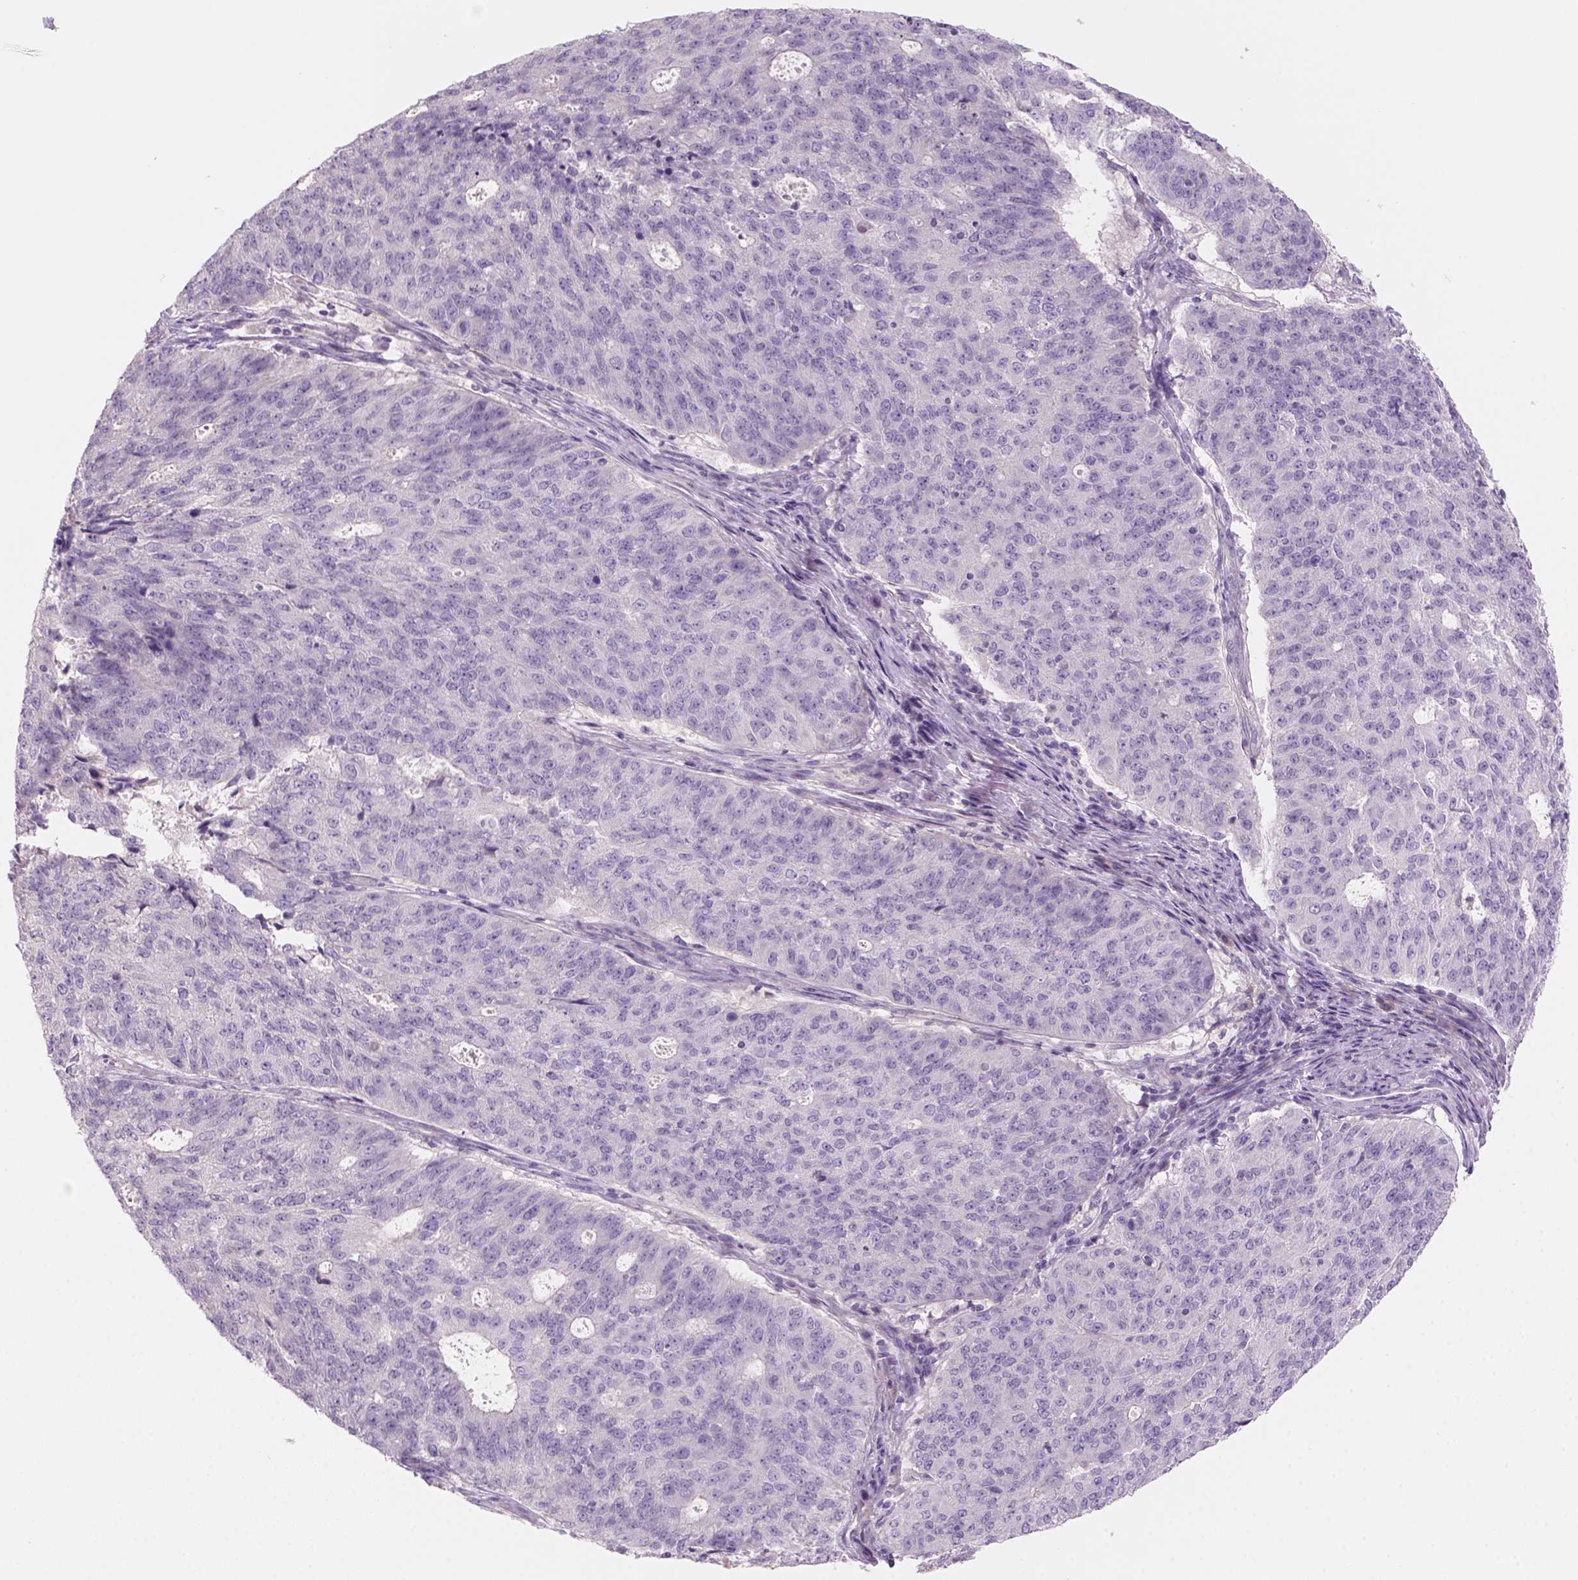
{"staining": {"intensity": "negative", "quantity": "none", "location": "none"}, "tissue": "endometrial cancer", "cell_type": "Tumor cells", "image_type": "cancer", "snomed": [{"axis": "morphology", "description": "Adenocarcinoma, NOS"}, {"axis": "topography", "description": "Endometrium"}], "caption": "IHC histopathology image of neoplastic tissue: human endometrial adenocarcinoma stained with DAB (3,3'-diaminobenzidine) exhibits no significant protein positivity in tumor cells. (IHC, brightfield microscopy, high magnification).", "gene": "KRT25", "patient": {"sex": "female", "age": 82}}